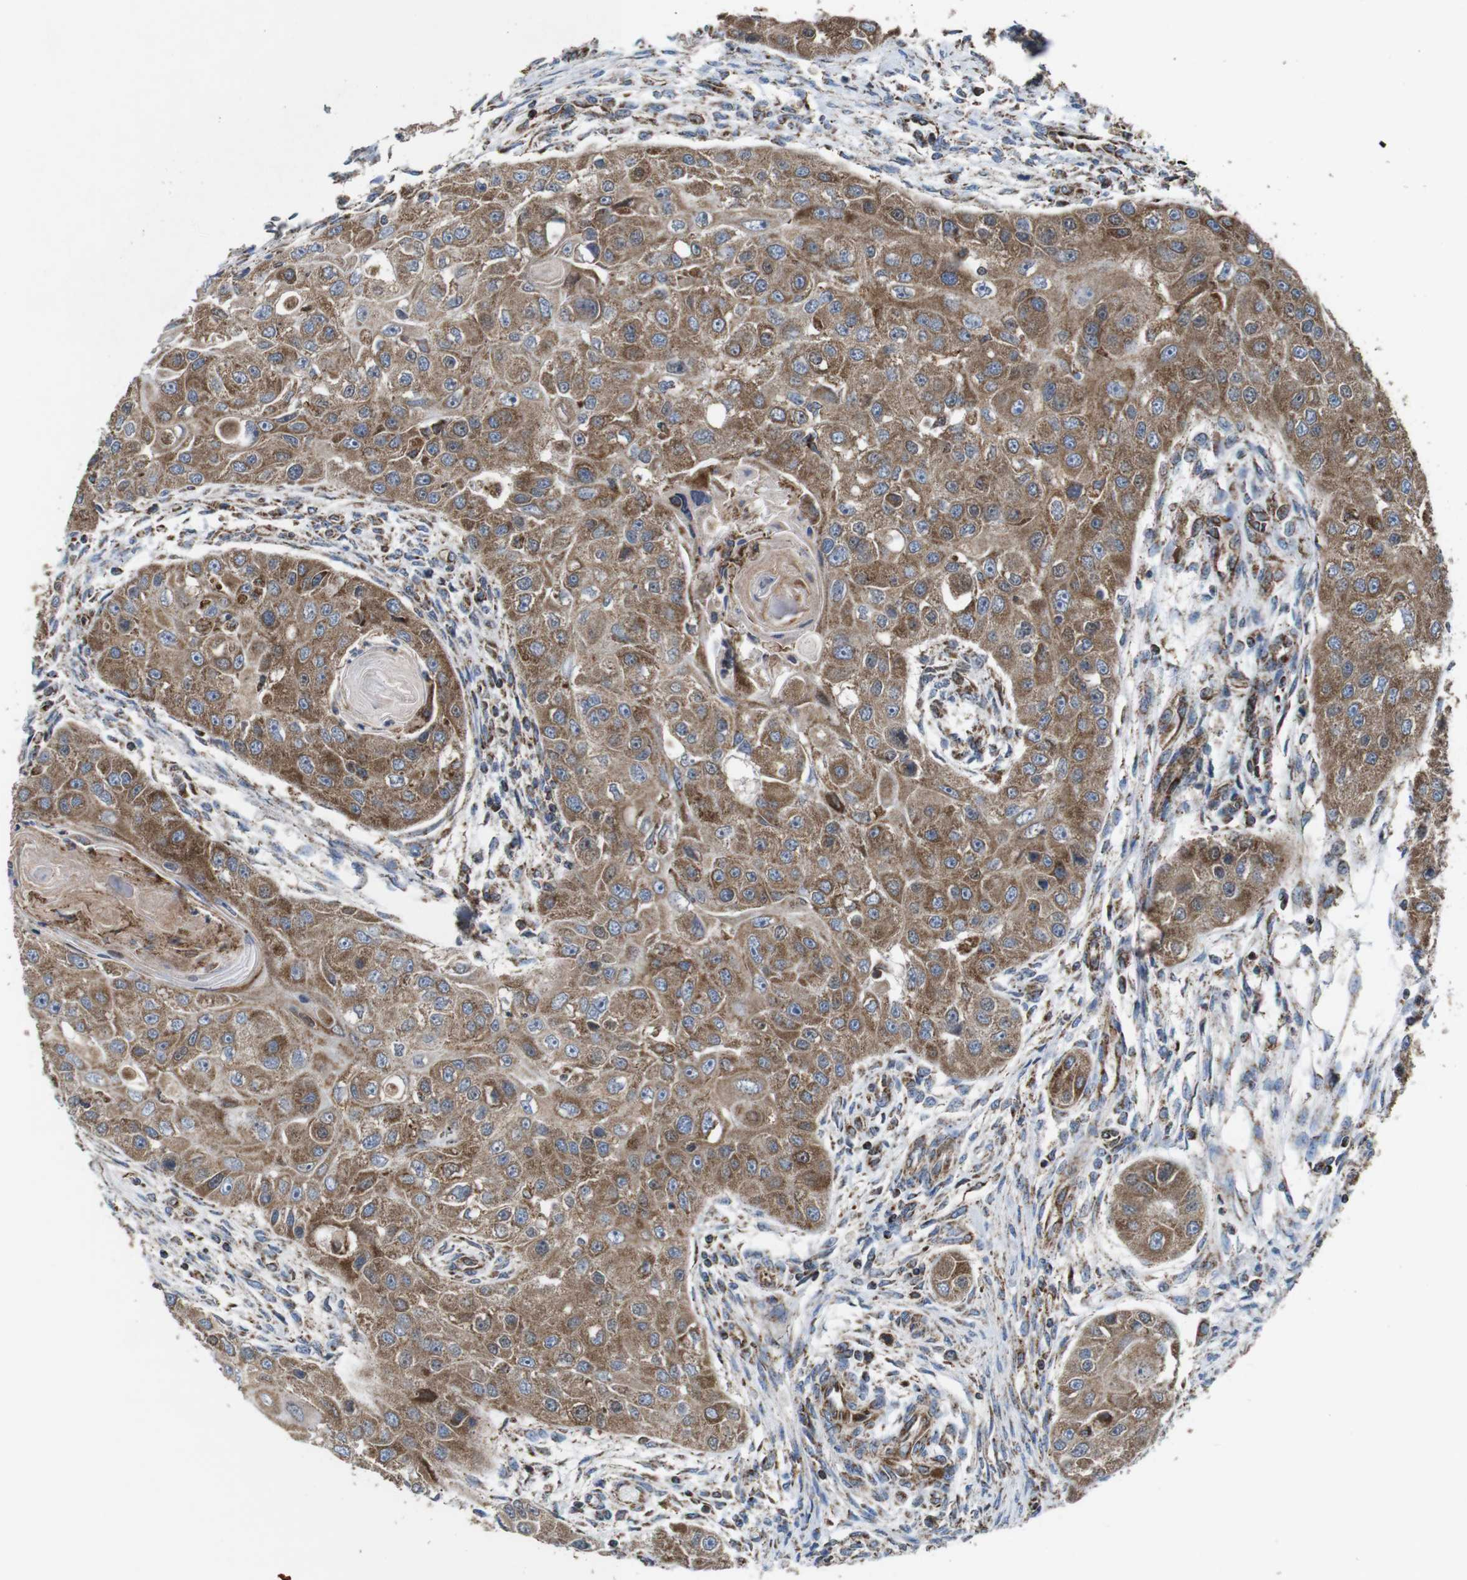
{"staining": {"intensity": "moderate", "quantity": ">75%", "location": "cytoplasmic/membranous"}, "tissue": "head and neck cancer", "cell_type": "Tumor cells", "image_type": "cancer", "snomed": [{"axis": "morphology", "description": "Normal tissue, NOS"}, {"axis": "morphology", "description": "Squamous cell carcinoma, NOS"}, {"axis": "topography", "description": "Skeletal muscle"}, {"axis": "topography", "description": "Head-Neck"}], "caption": "DAB immunohistochemical staining of human squamous cell carcinoma (head and neck) reveals moderate cytoplasmic/membranous protein positivity in about >75% of tumor cells.", "gene": "HK1", "patient": {"sex": "male", "age": 51}}